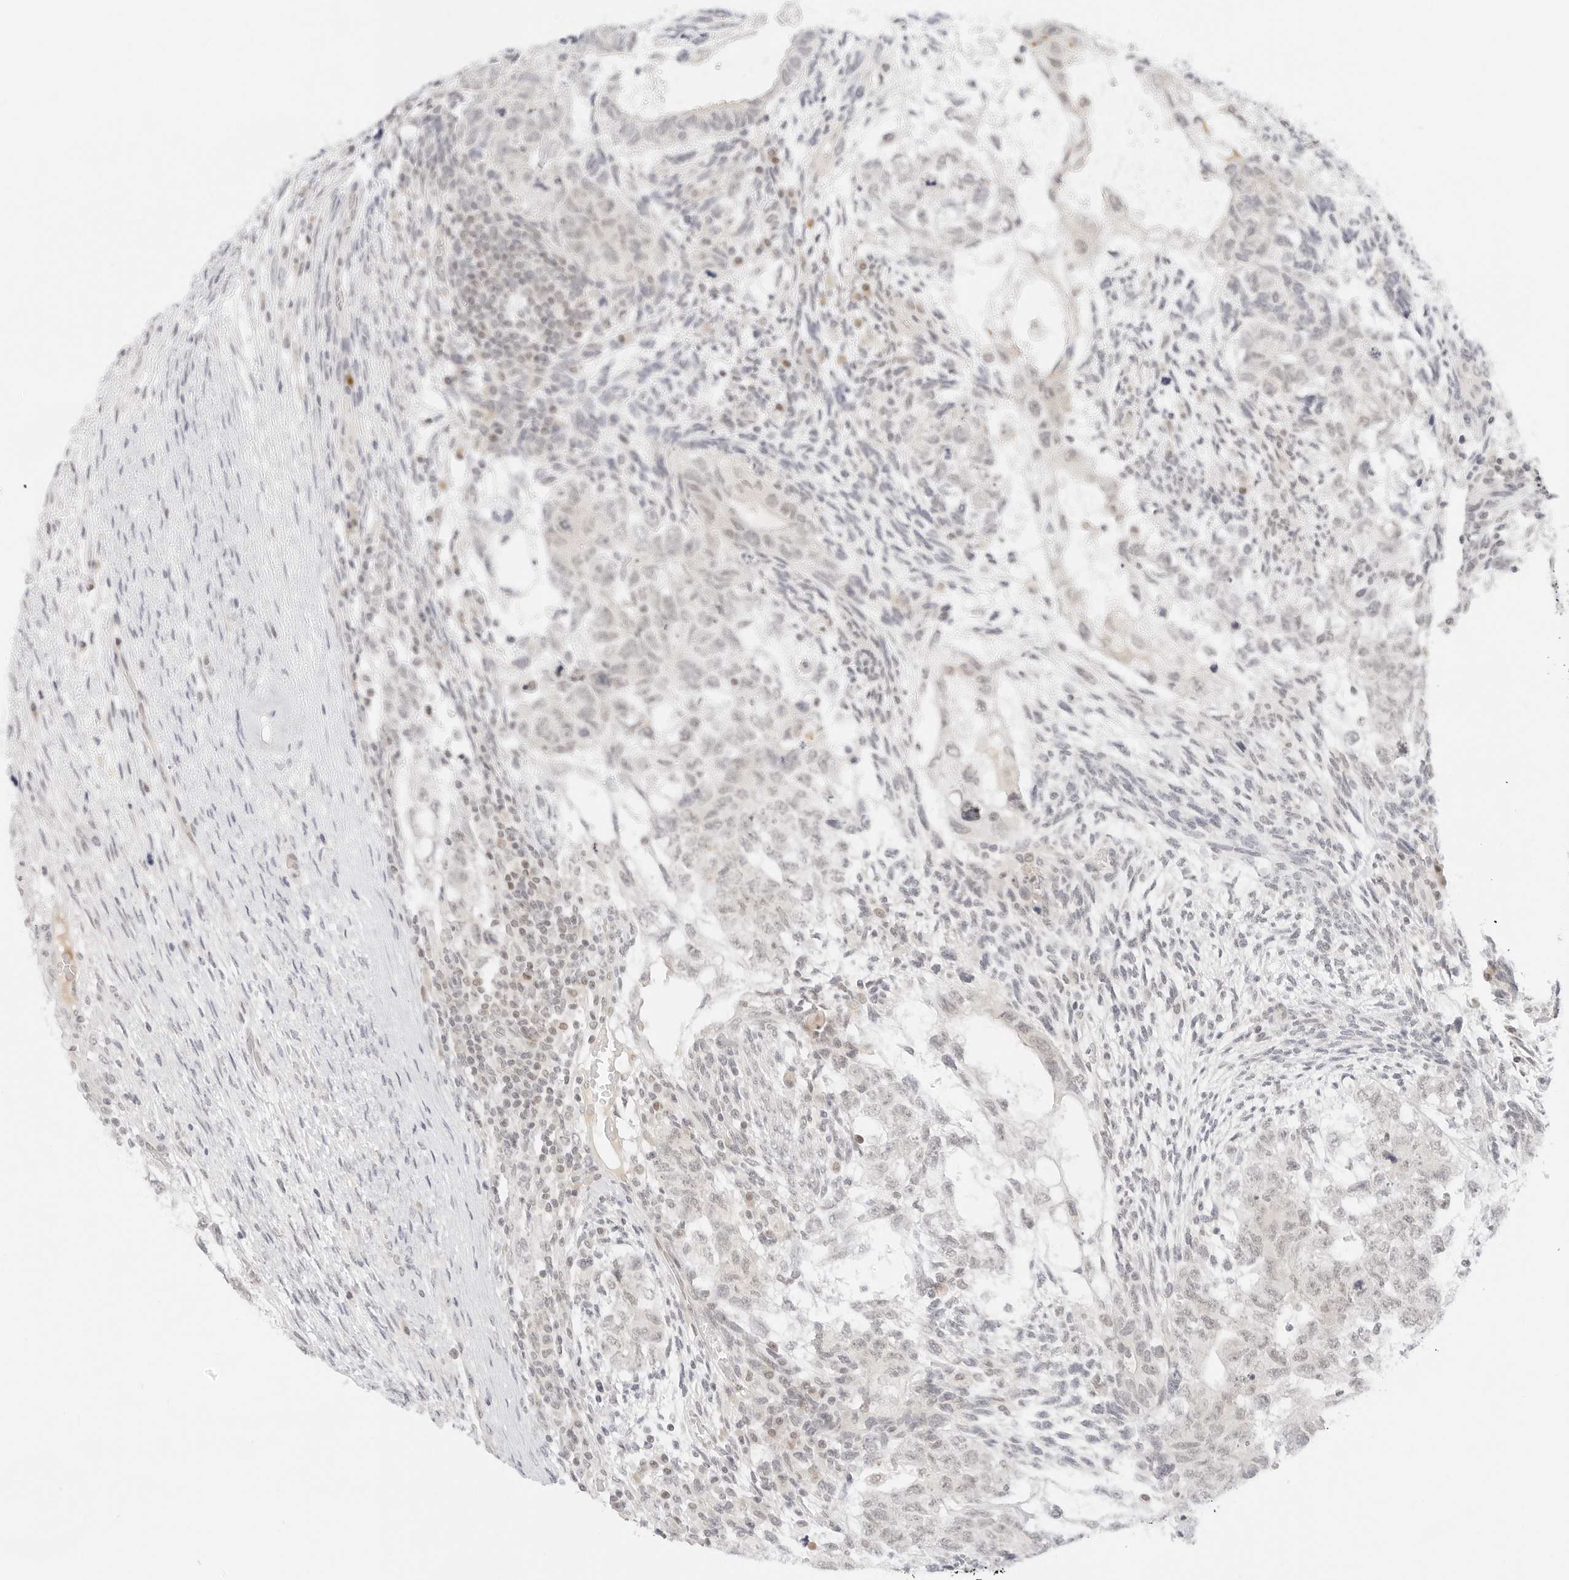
{"staining": {"intensity": "negative", "quantity": "none", "location": "none"}, "tissue": "testis cancer", "cell_type": "Tumor cells", "image_type": "cancer", "snomed": [{"axis": "morphology", "description": "Normal tissue, NOS"}, {"axis": "morphology", "description": "Carcinoma, Embryonal, NOS"}, {"axis": "topography", "description": "Testis"}], "caption": "There is no significant expression in tumor cells of testis cancer.", "gene": "POLR3C", "patient": {"sex": "male", "age": 36}}